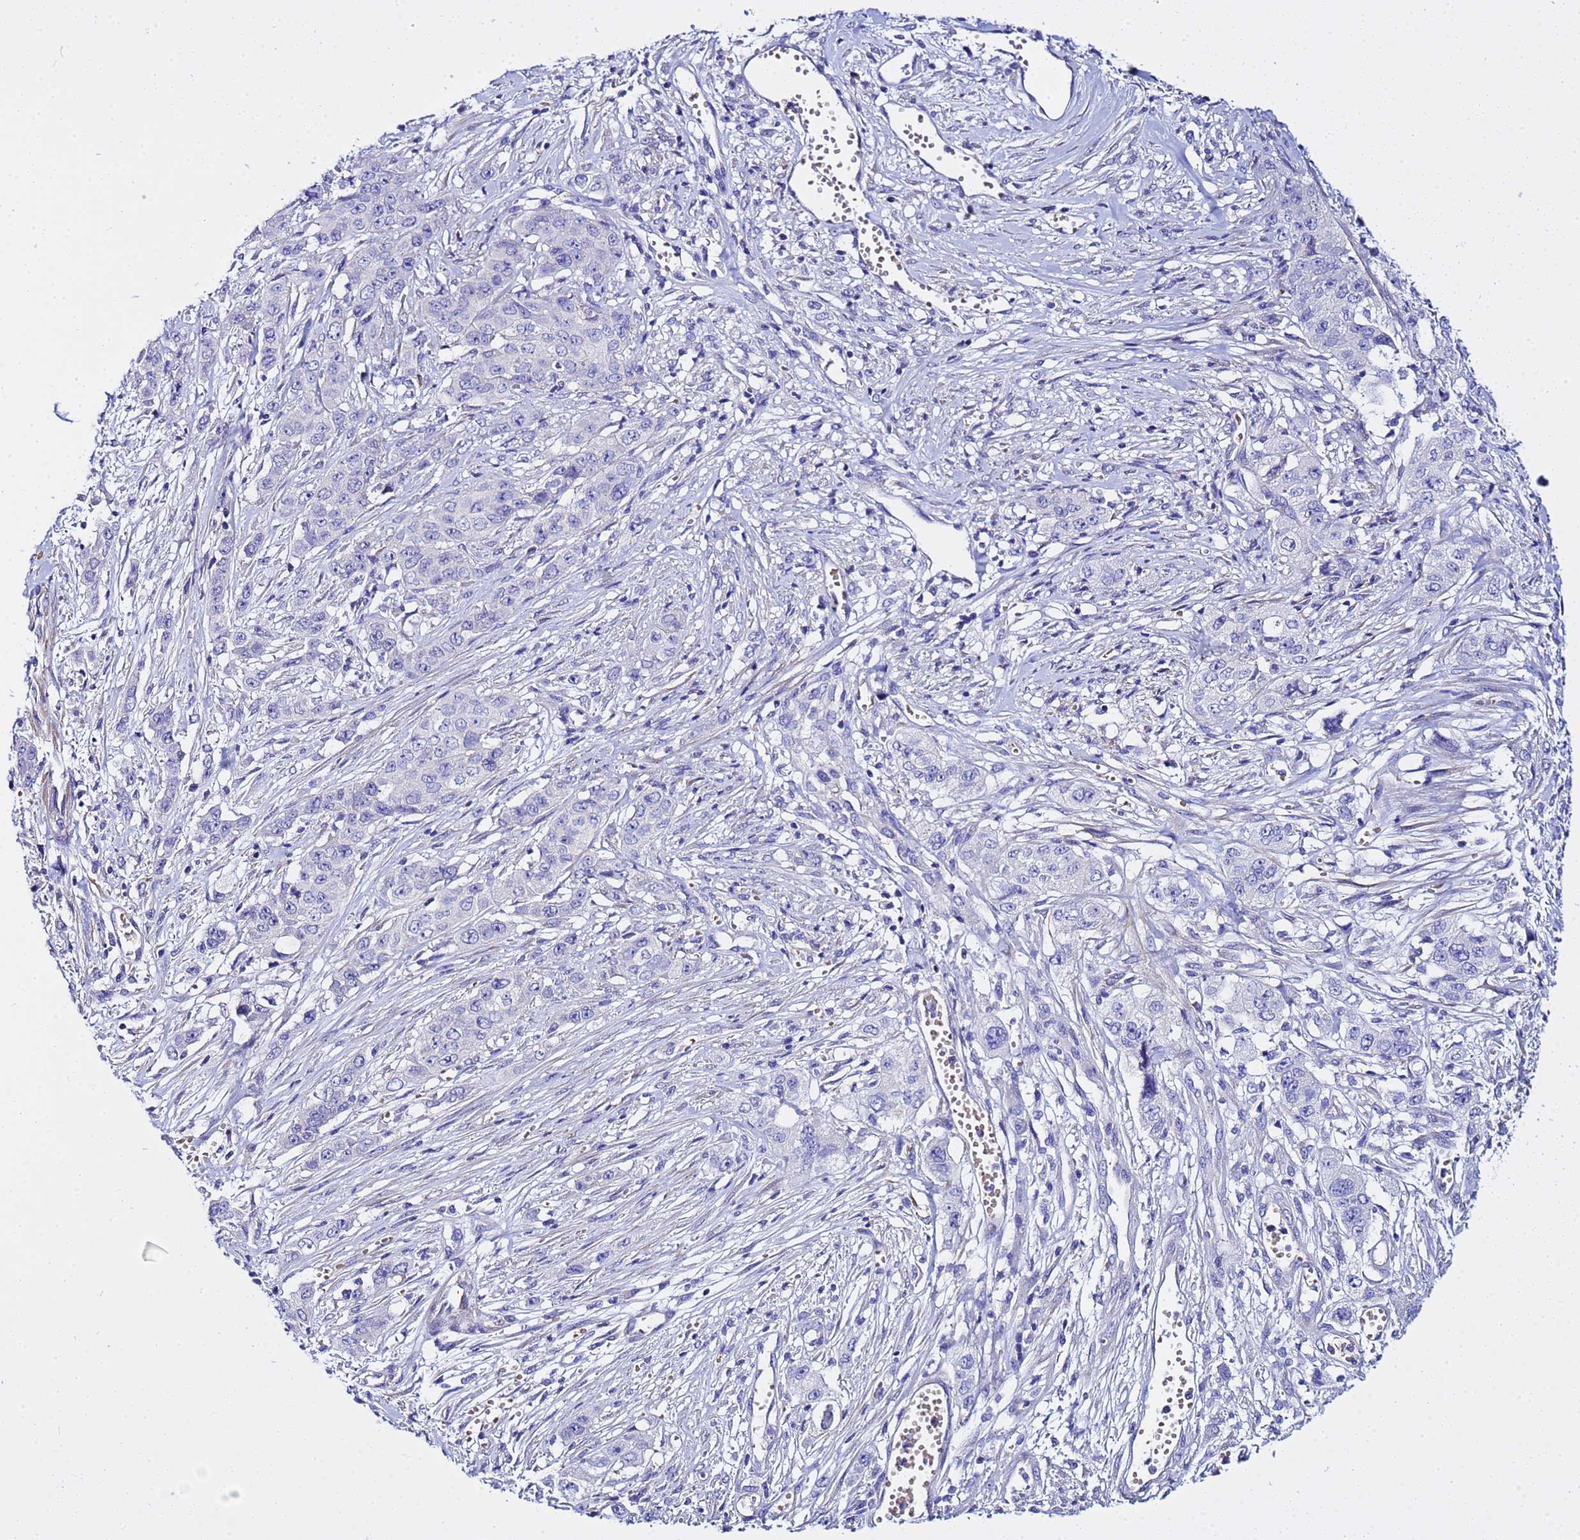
{"staining": {"intensity": "negative", "quantity": "none", "location": "none"}, "tissue": "stomach cancer", "cell_type": "Tumor cells", "image_type": "cancer", "snomed": [{"axis": "morphology", "description": "Adenocarcinoma, NOS"}, {"axis": "topography", "description": "Stomach, upper"}], "caption": "Image shows no significant protein positivity in tumor cells of stomach adenocarcinoma. Brightfield microscopy of immunohistochemistry (IHC) stained with DAB (brown) and hematoxylin (blue), captured at high magnification.", "gene": "USP18", "patient": {"sex": "male", "age": 62}}